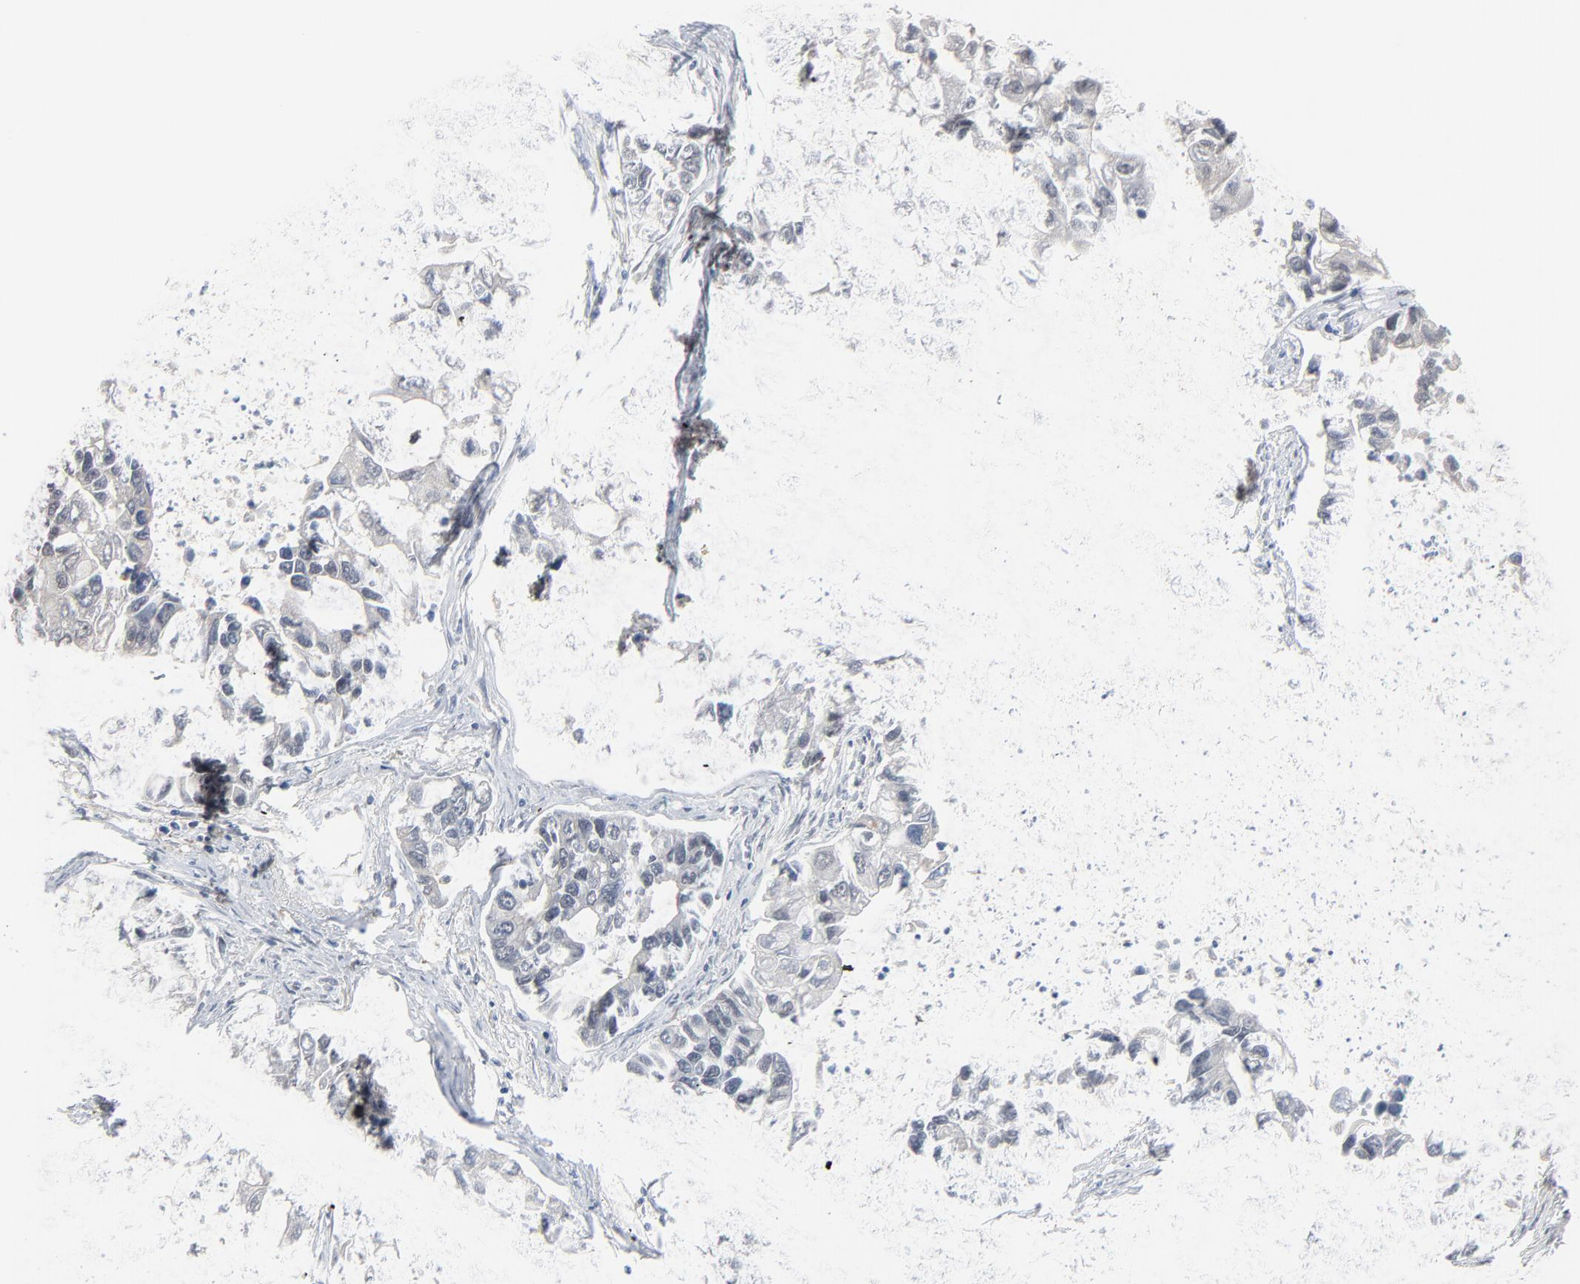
{"staining": {"intensity": "negative", "quantity": "none", "location": "none"}, "tissue": "lung cancer", "cell_type": "Tumor cells", "image_type": "cancer", "snomed": [{"axis": "morphology", "description": "Adenocarcinoma, NOS"}, {"axis": "topography", "description": "Lung"}], "caption": "Human lung cancer (adenocarcinoma) stained for a protein using immunohistochemistry (IHC) demonstrates no staining in tumor cells.", "gene": "FOXP1", "patient": {"sex": "female", "age": 51}}